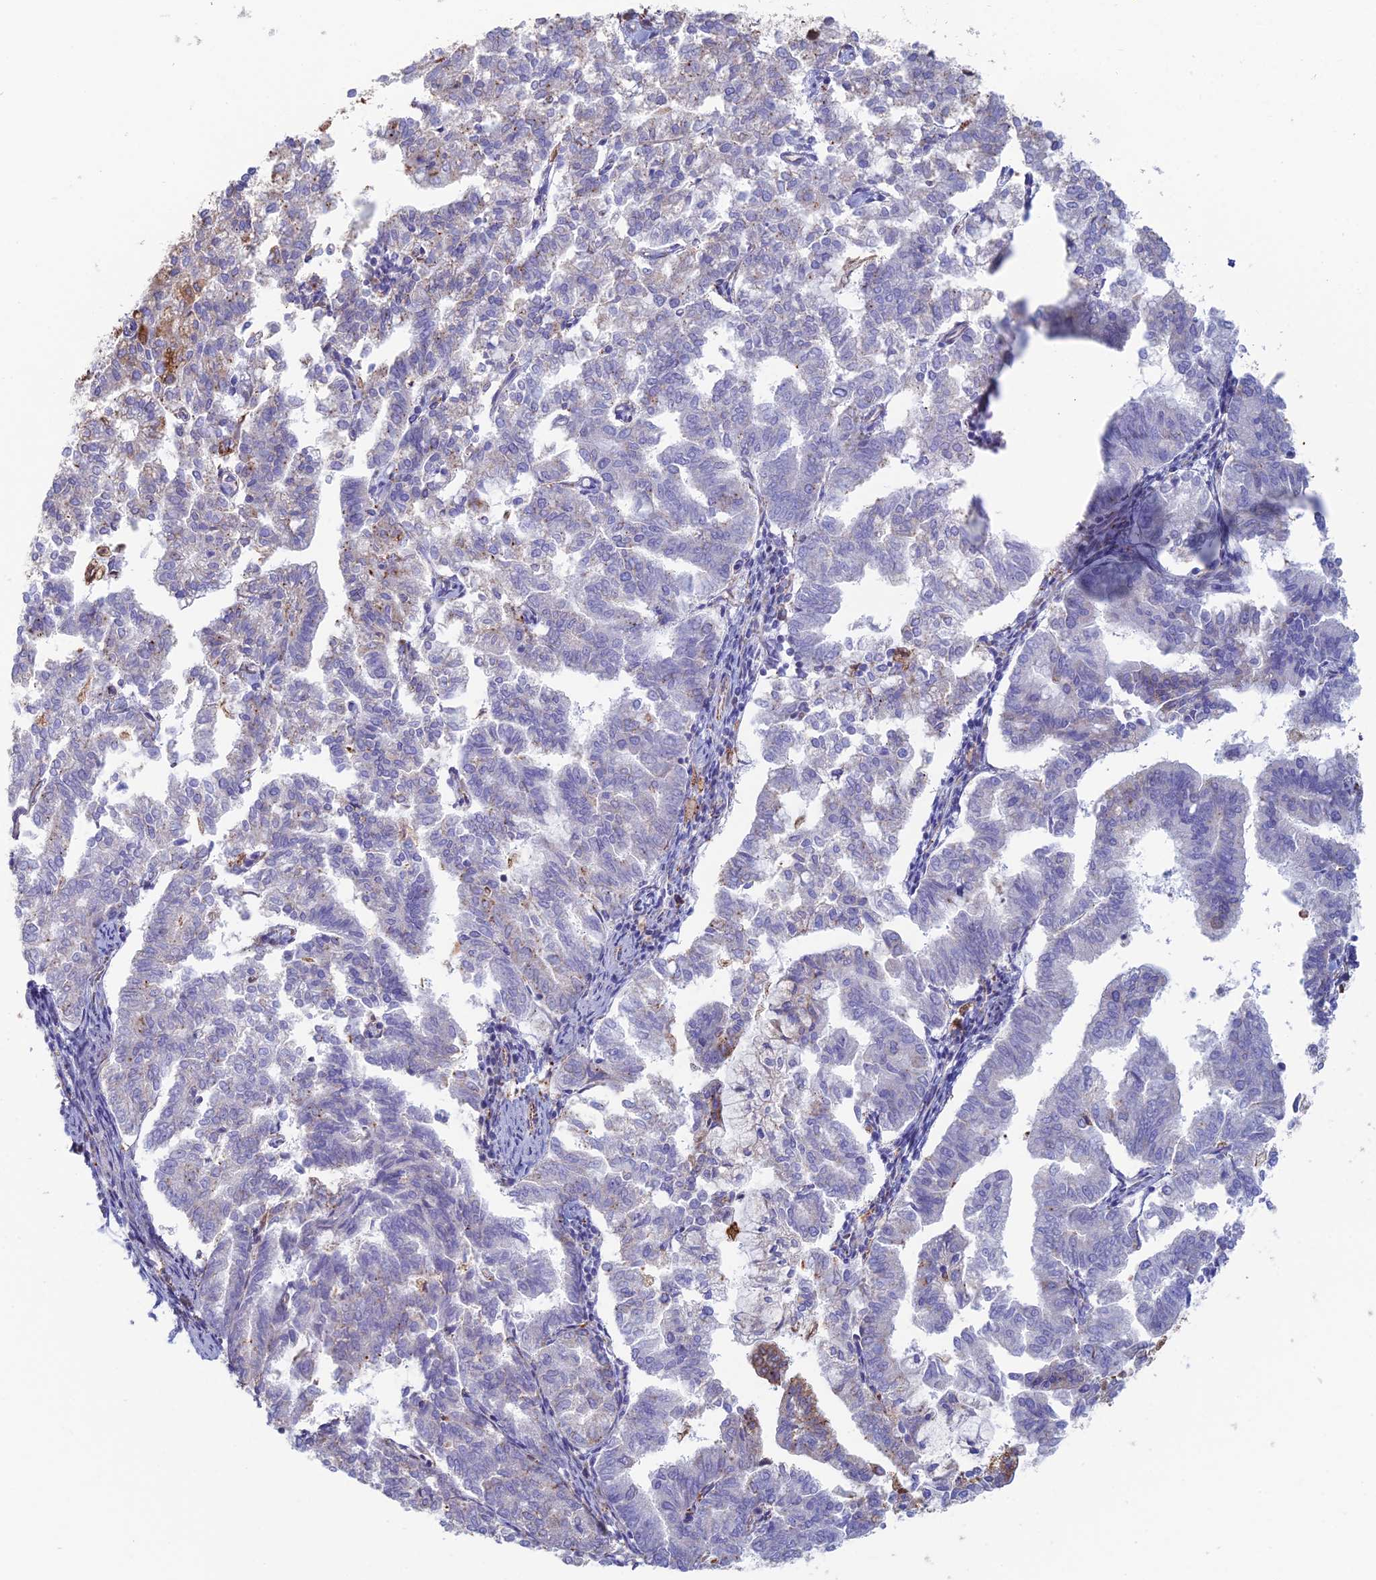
{"staining": {"intensity": "negative", "quantity": "none", "location": "none"}, "tissue": "endometrial cancer", "cell_type": "Tumor cells", "image_type": "cancer", "snomed": [{"axis": "morphology", "description": "Adenocarcinoma, NOS"}, {"axis": "topography", "description": "Endometrium"}], "caption": "Endometrial adenocarcinoma was stained to show a protein in brown. There is no significant positivity in tumor cells.", "gene": "CLVS2", "patient": {"sex": "female", "age": 79}}